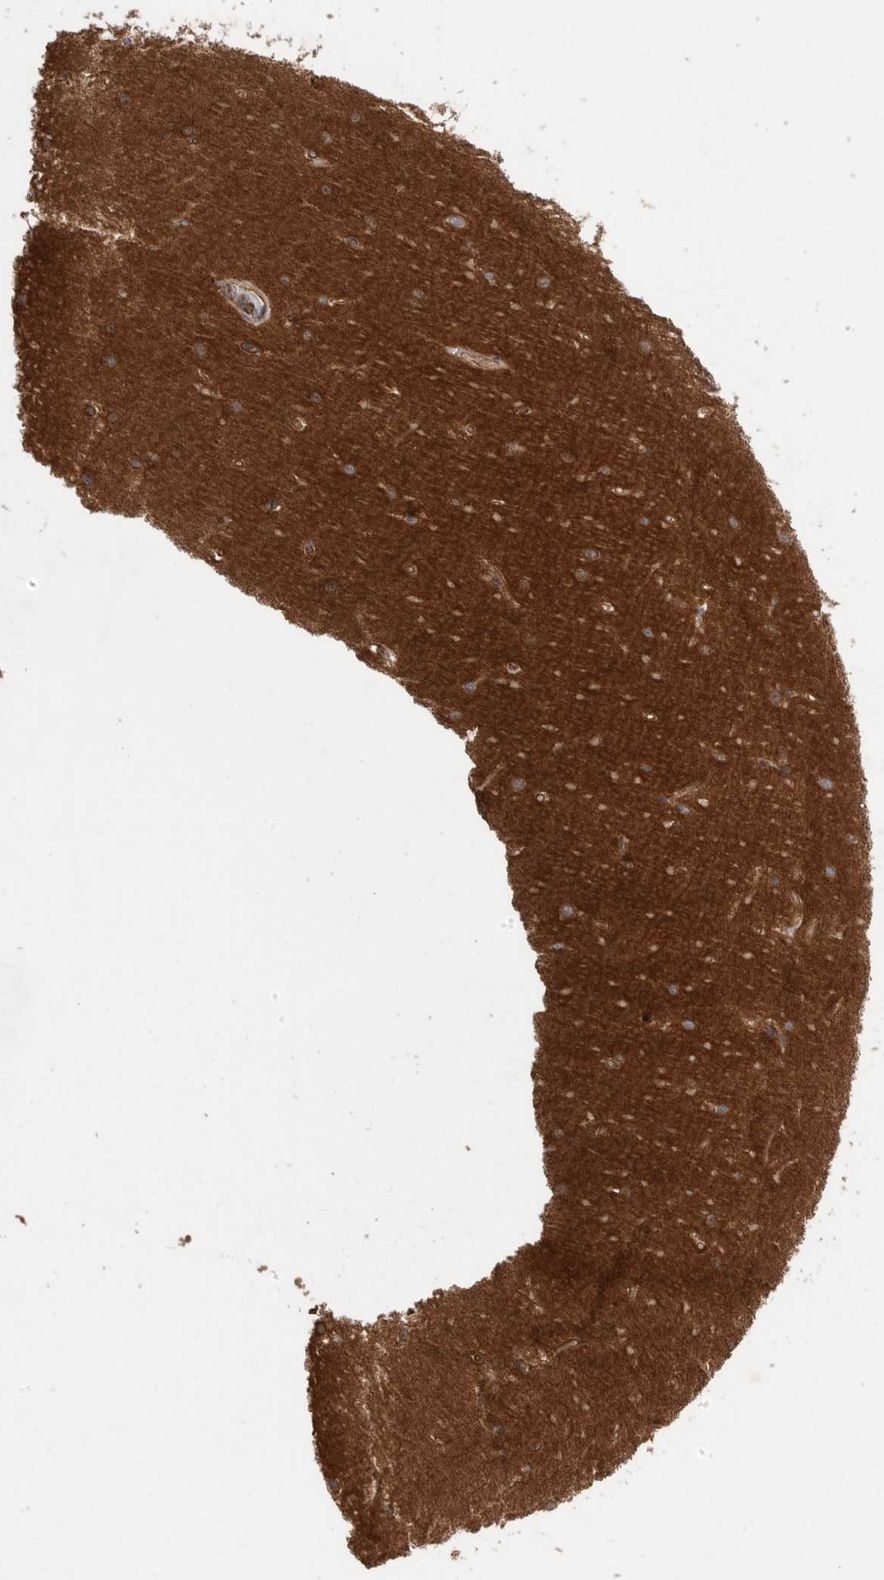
{"staining": {"intensity": "strong", "quantity": "25%-75%", "location": "cytoplasmic/membranous"}, "tissue": "cerebellum", "cell_type": "Cells in granular layer", "image_type": "normal", "snomed": [{"axis": "morphology", "description": "Normal tissue, NOS"}, {"axis": "topography", "description": "Cerebellum"}], "caption": "A brown stain highlights strong cytoplasmic/membranous staining of a protein in cells in granular layer of normal cerebellum.", "gene": "PRKCH", "patient": {"sex": "male", "age": 37}}